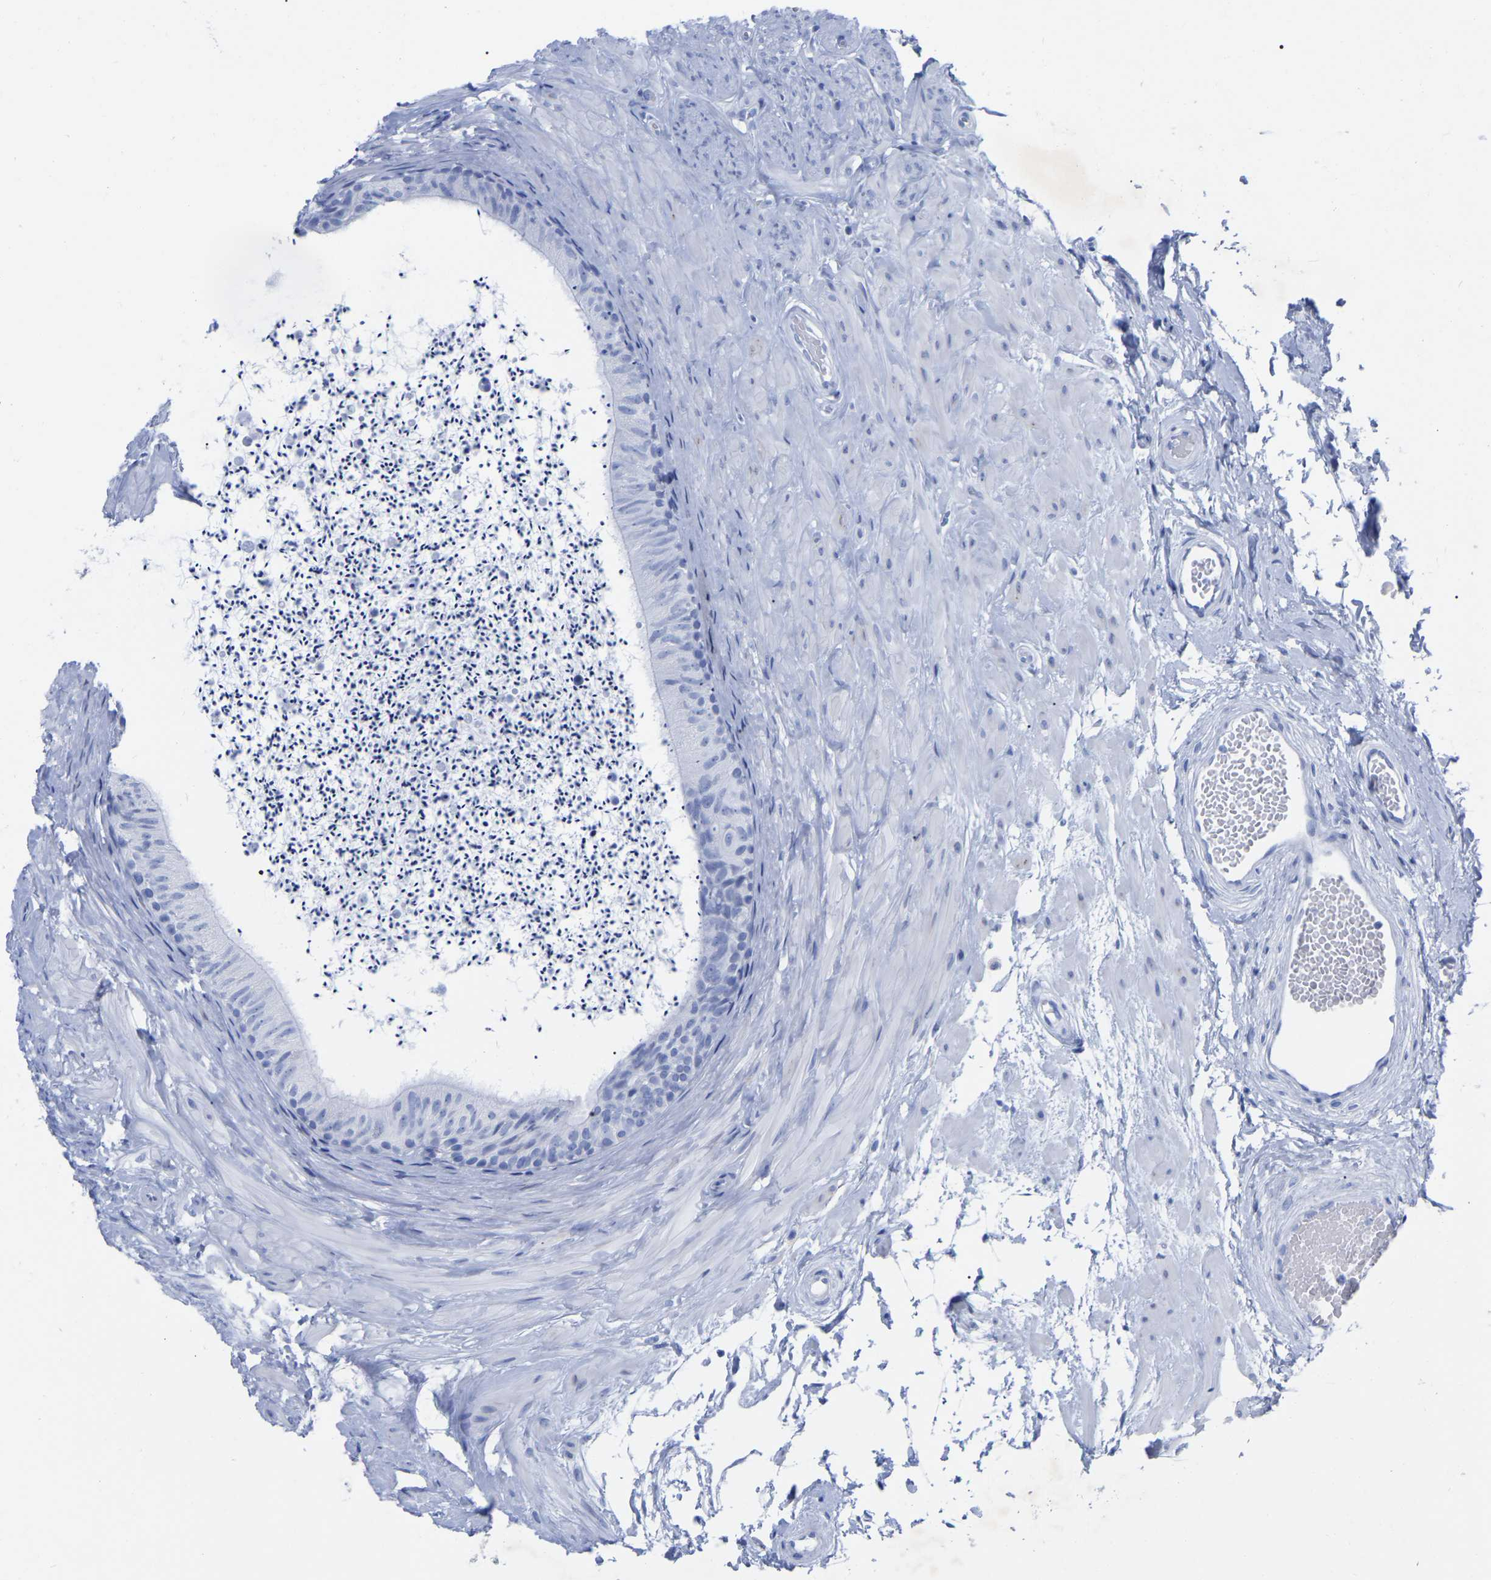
{"staining": {"intensity": "negative", "quantity": "none", "location": "none"}, "tissue": "epididymis", "cell_type": "Glandular cells", "image_type": "normal", "snomed": [{"axis": "morphology", "description": "Normal tissue, NOS"}, {"axis": "topography", "description": "Epididymis"}], "caption": "An immunohistochemistry (IHC) histopathology image of benign epididymis is shown. There is no staining in glandular cells of epididymis.", "gene": "HAPLN1", "patient": {"sex": "male", "age": 56}}